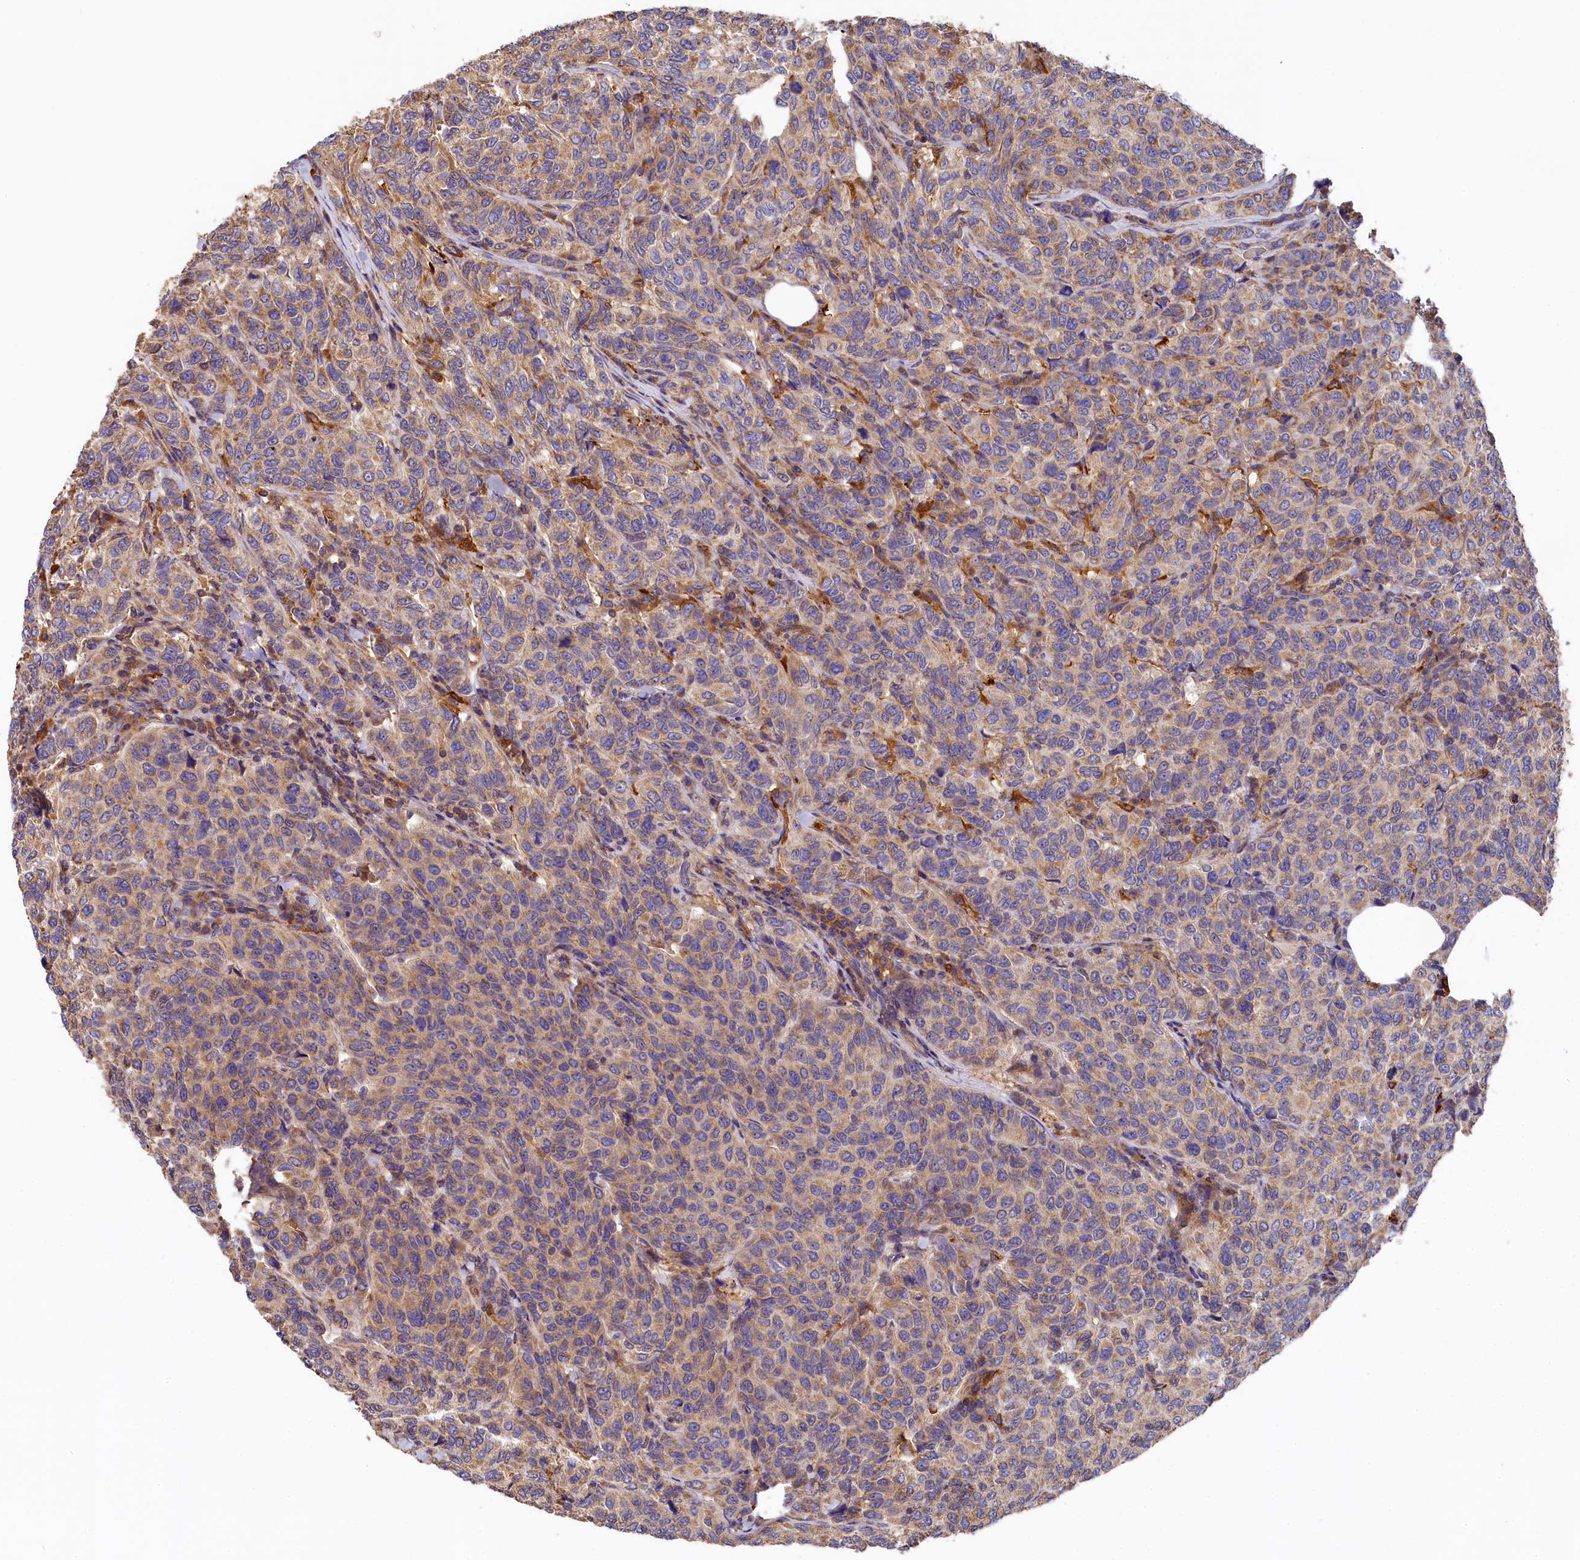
{"staining": {"intensity": "weak", "quantity": "25%-75%", "location": "cytoplasmic/membranous"}, "tissue": "breast cancer", "cell_type": "Tumor cells", "image_type": "cancer", "snomed": [{"axis": "morphology", "description": "Duct carcinoma"}, {"axis": "topography", "description": "Breast"}], "caption": "Breast cancer stained with immunohistochemistry (IHC) displays weak cytoplasmic/membranous positivity in about 25%-75% of tumor cells. Immunohistochemistry (ihc) stains the protein of interest in brown and the nuclei are stained blue.", "gene": "SEC31B", "patient": {"sex": "female", "age": 55}}